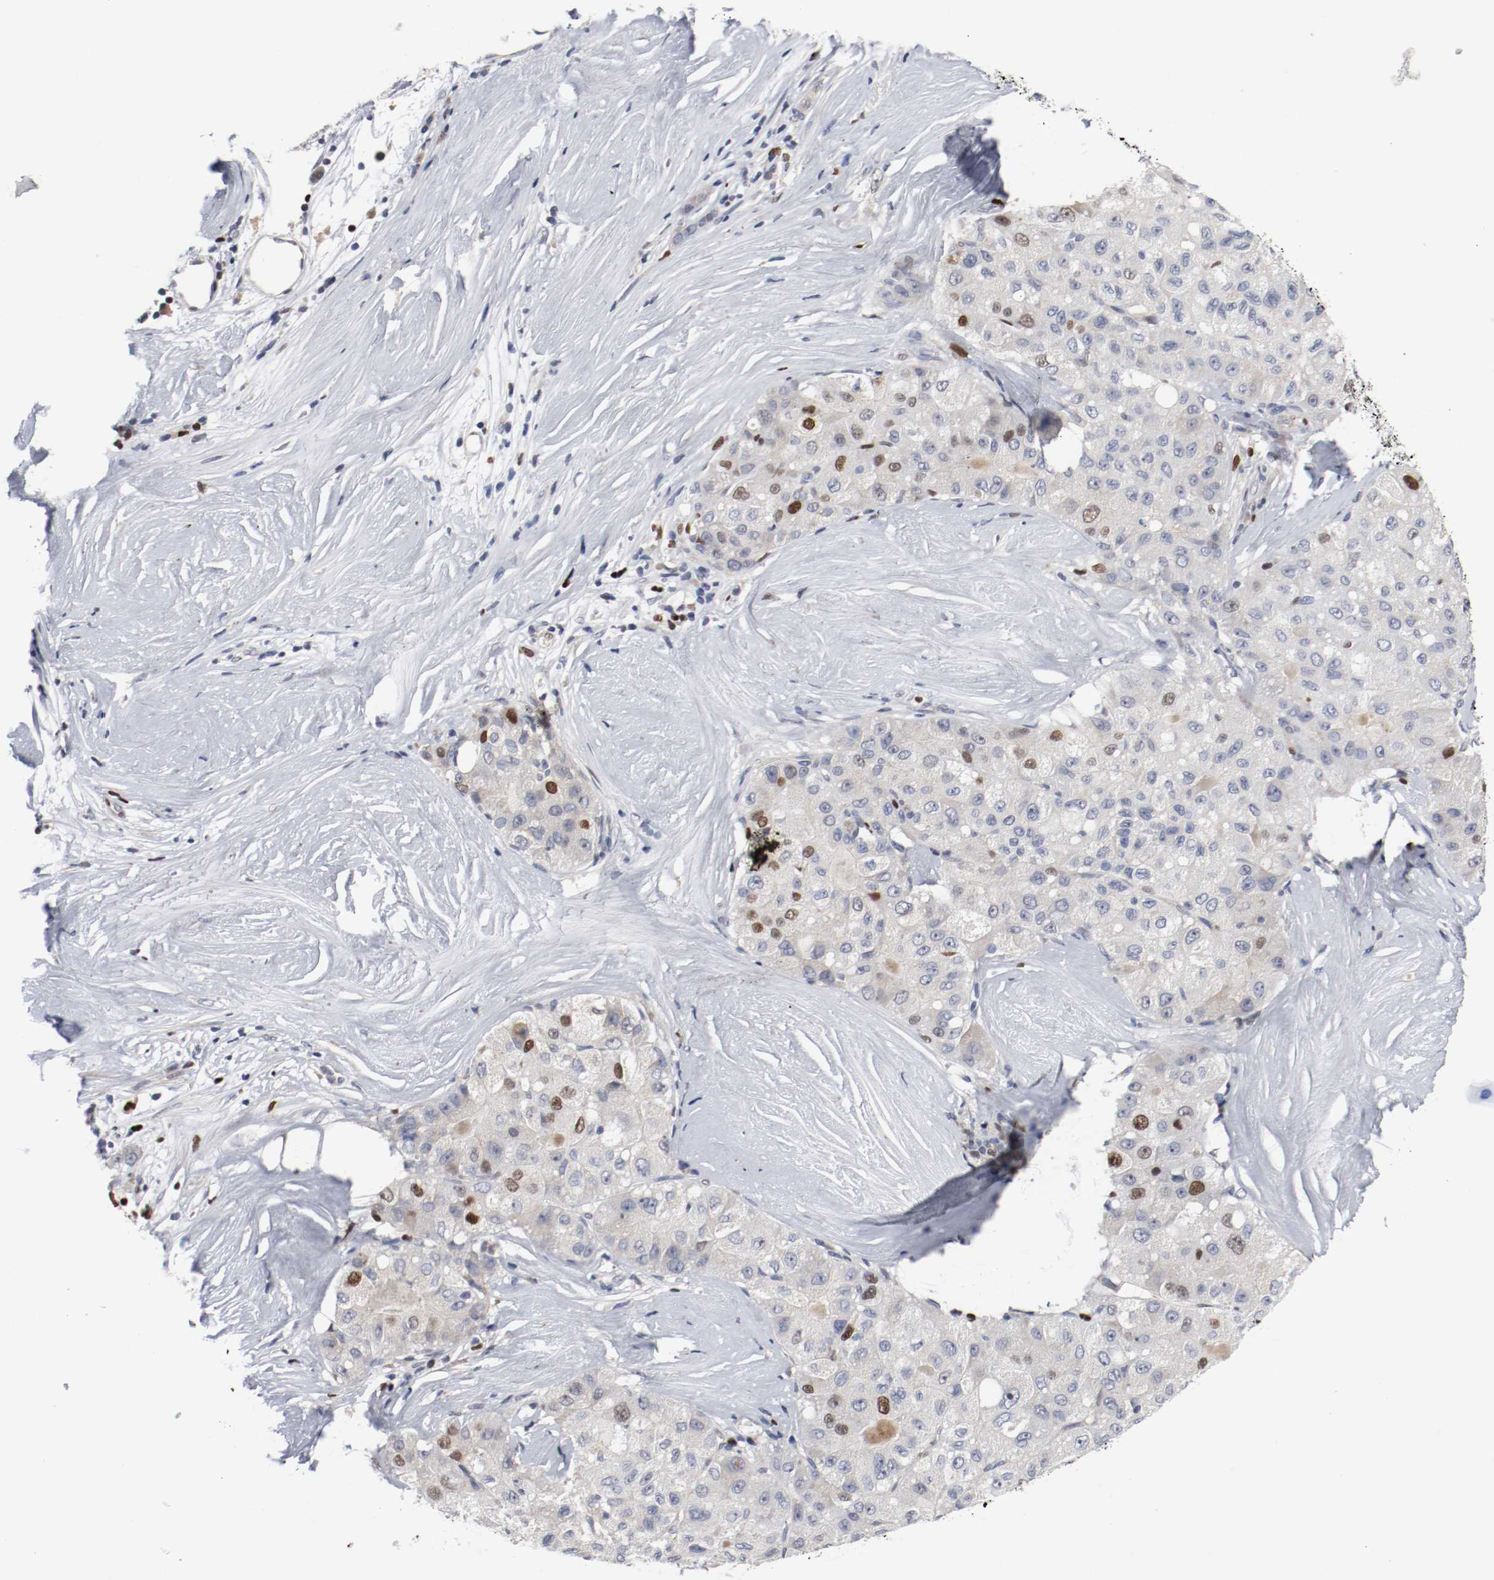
{"staining": {"intensity": "moderate", "quantity": "<25%", "location": "nuclear"}, "tissue": "liver cancer", "cell_type": "Tumor cells", "image_type": "cancer", "snomed": [{"axis": "morphology", "description": "Carcinoma, Hepatocellular, NOS"}, {"axis": "topography", "description": "Liver"}], "caption": "There is low levels of moderate nuclear positivity in tumor cells of liver cancer, as demonstrated by immunohistochemical staining (brown color).", "gene": "MCM6", "patient": {"sex": "male", "age": 80}}